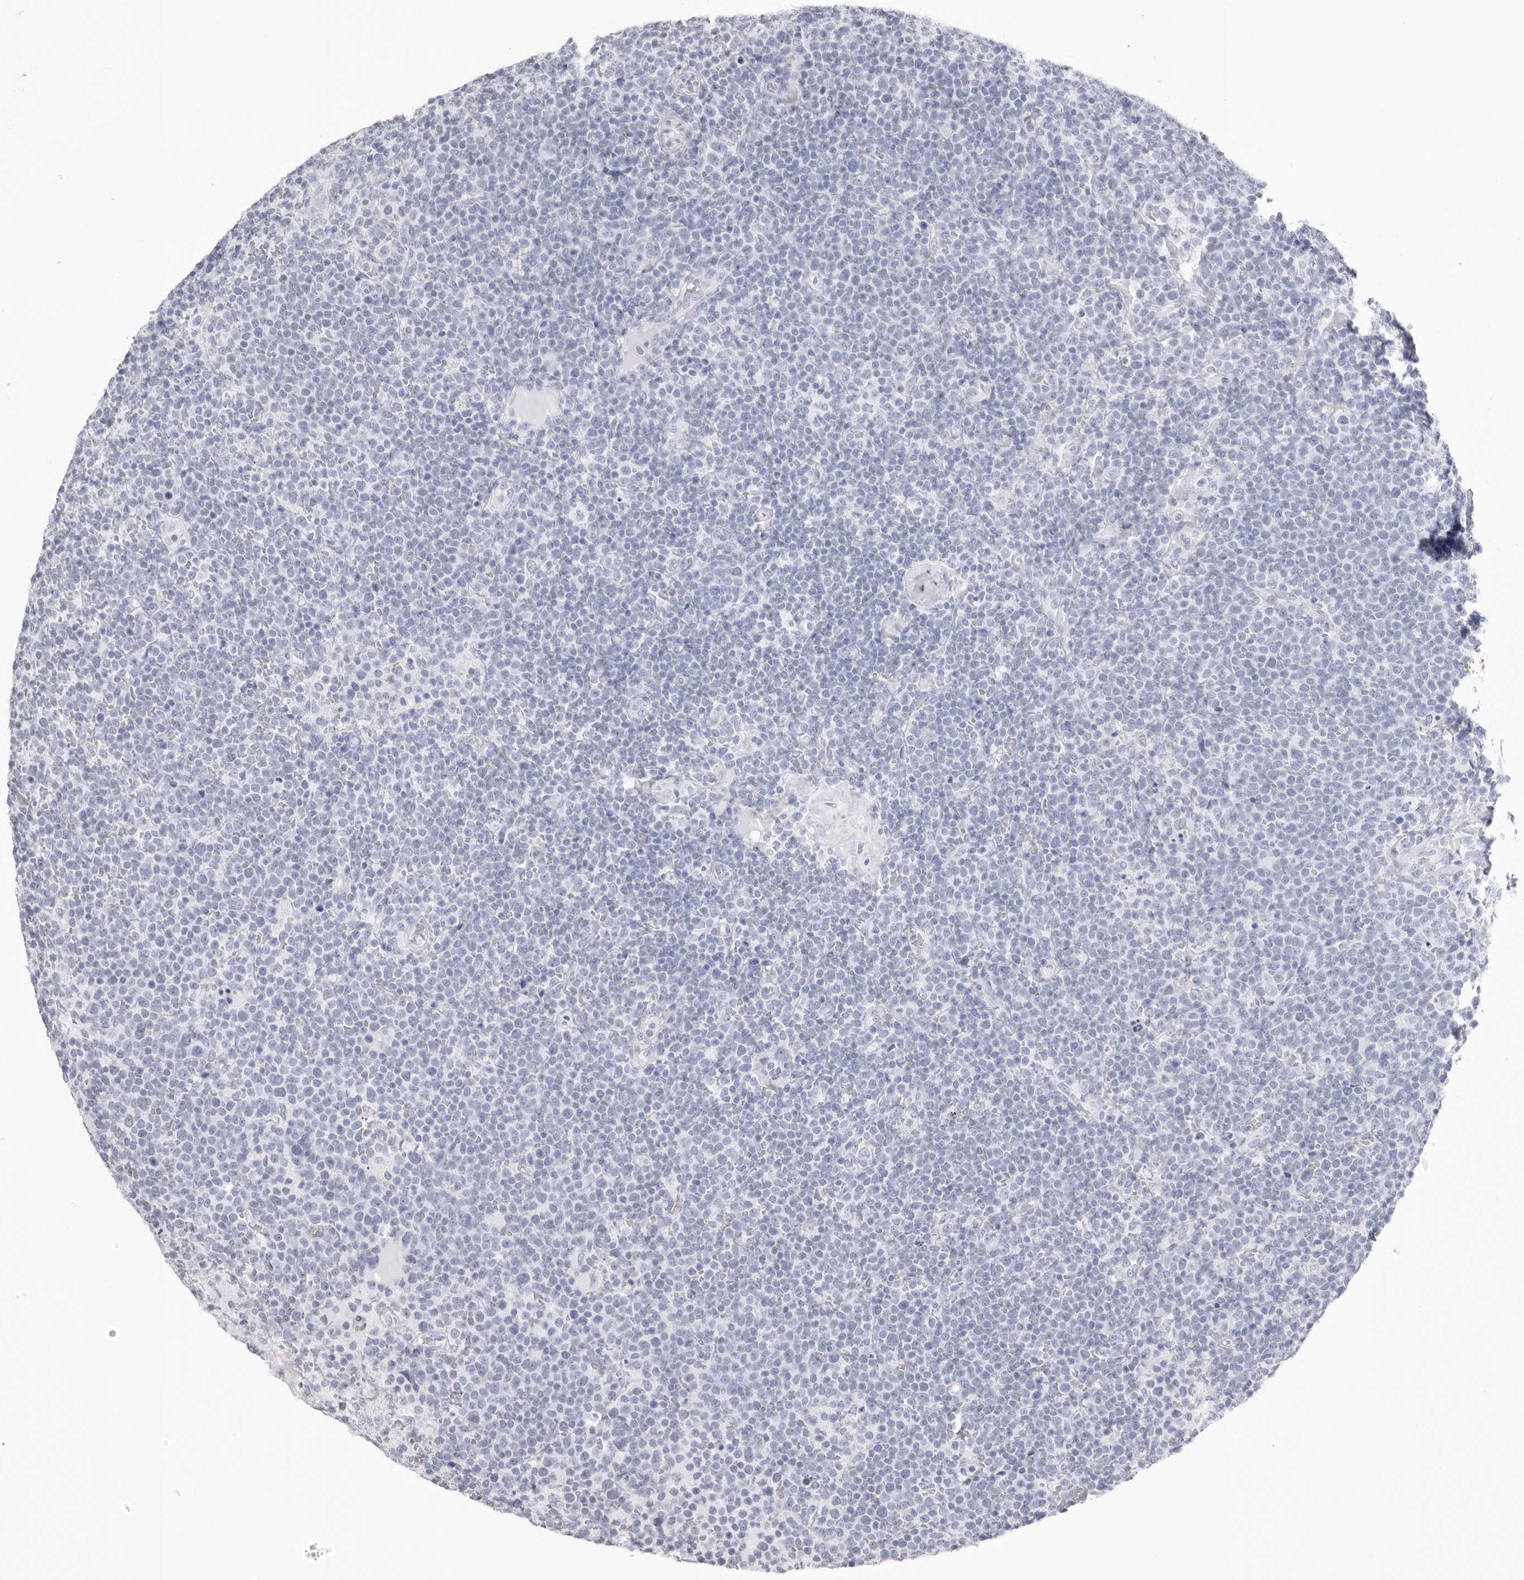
{"staining": {"intensity": "negative", "quantity": "none", "location": "none"}, "tissue": "lymphoma", "cell_type": "Tumor cells", "image_type": "cancer", "snomed": [{"axis": "morphology", "description": "Malignant lymphoma, non-Hodgkin's type, High grade"}, {"axis": "topography", "description": "Lymph node"}], "caption": "IHC of high-grade malignant lymphoma, non-Hodgkin's type exhibits no staining in tumor cells.", "gene": "KLK9", "patient": {"sex": "male", "age": 61}}